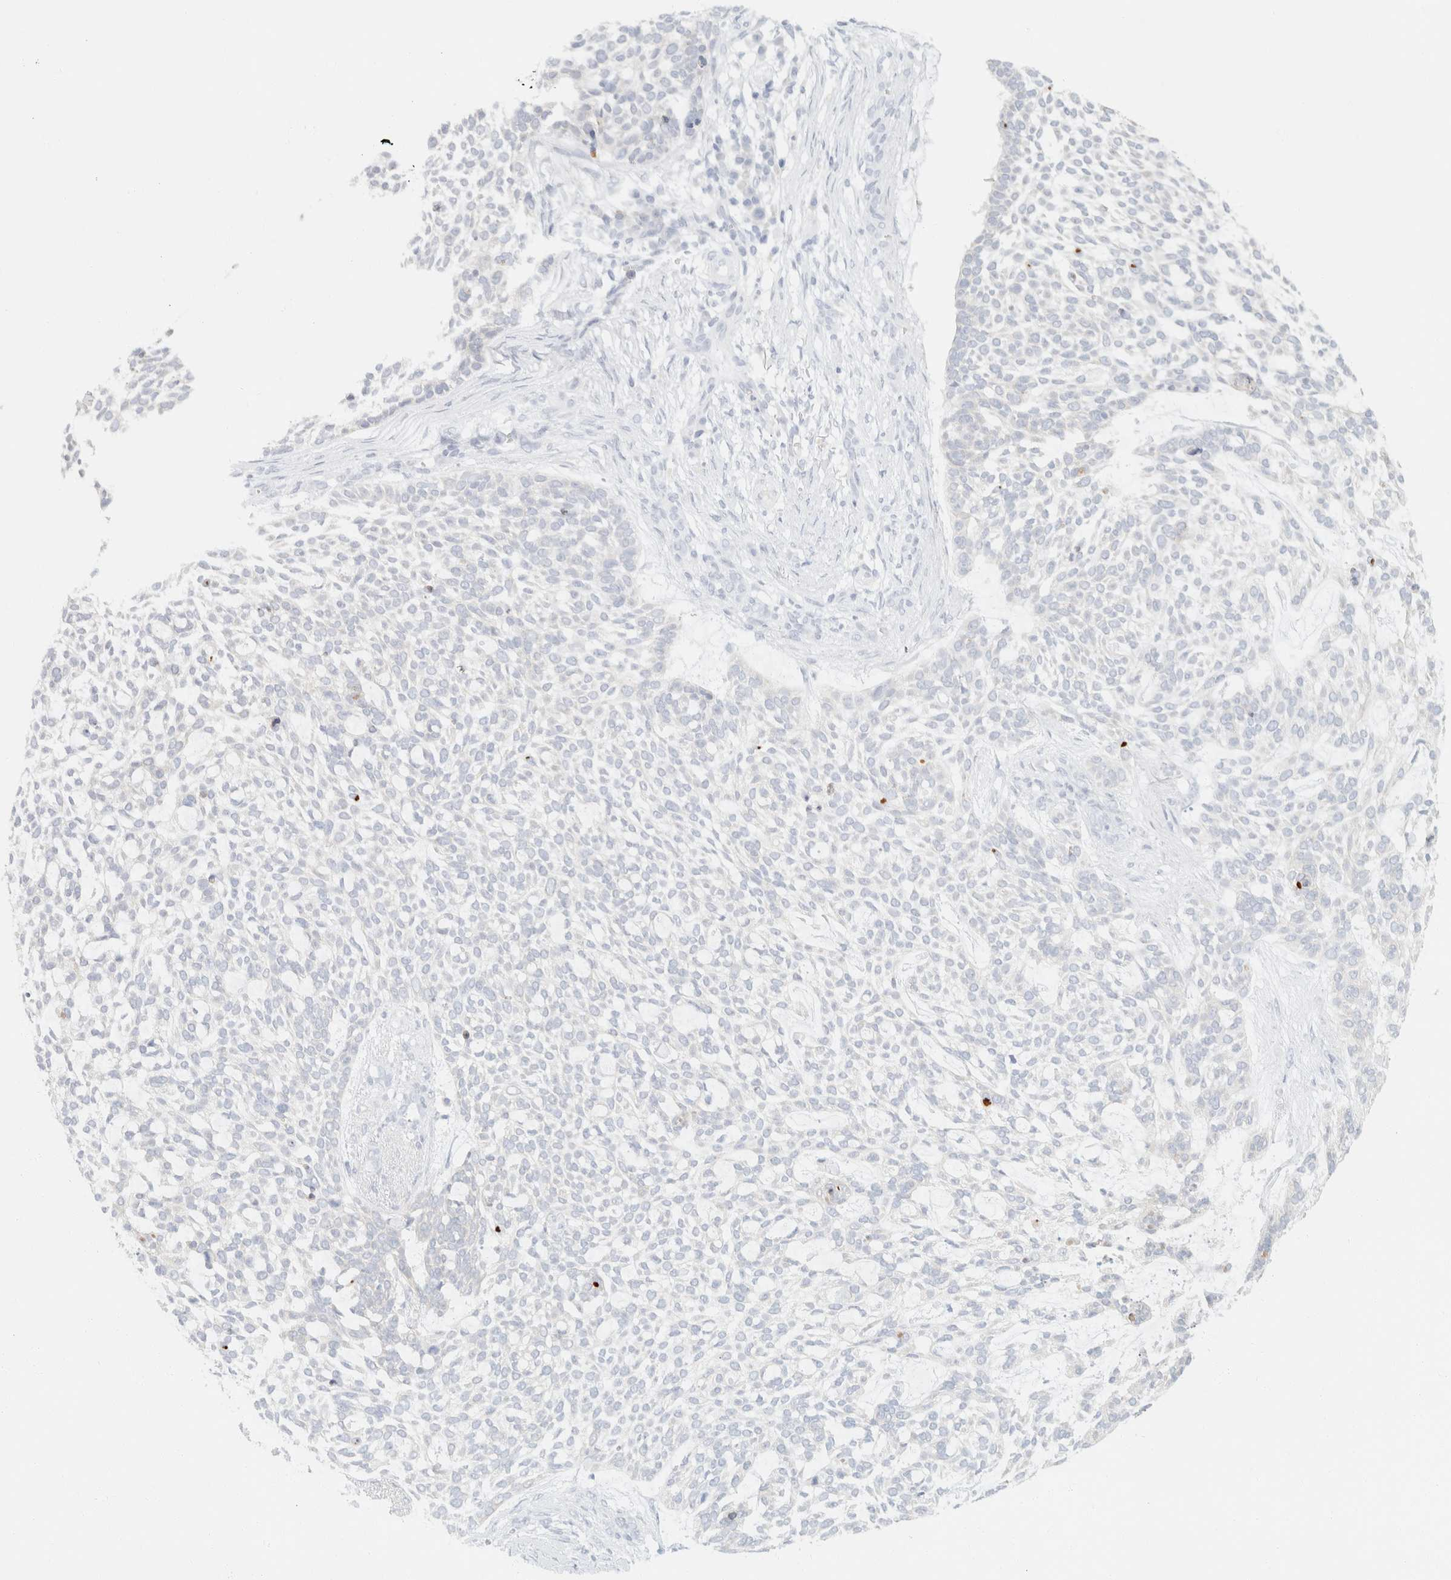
{"staining": {"intensity": "negative", "quantity": "none", "location": "none"}, "tissue": "skin cancer", "cell_type": "Tumor cells", "image_type": "cancer", "snomed": [{"axis": "morphology", "description": "Basal cell carcinoma"}, {"axis": "topography", "description": "Skin"}], "caption": "Tumor cells are negative for protein expression in human basal cell carcinoma (skin). (DAB (3,3'-diaminobenzidine) IHC with hematoxylin counter stain).", "gene": "KRT20", "patient": {"sex": "female", "age": 64}}